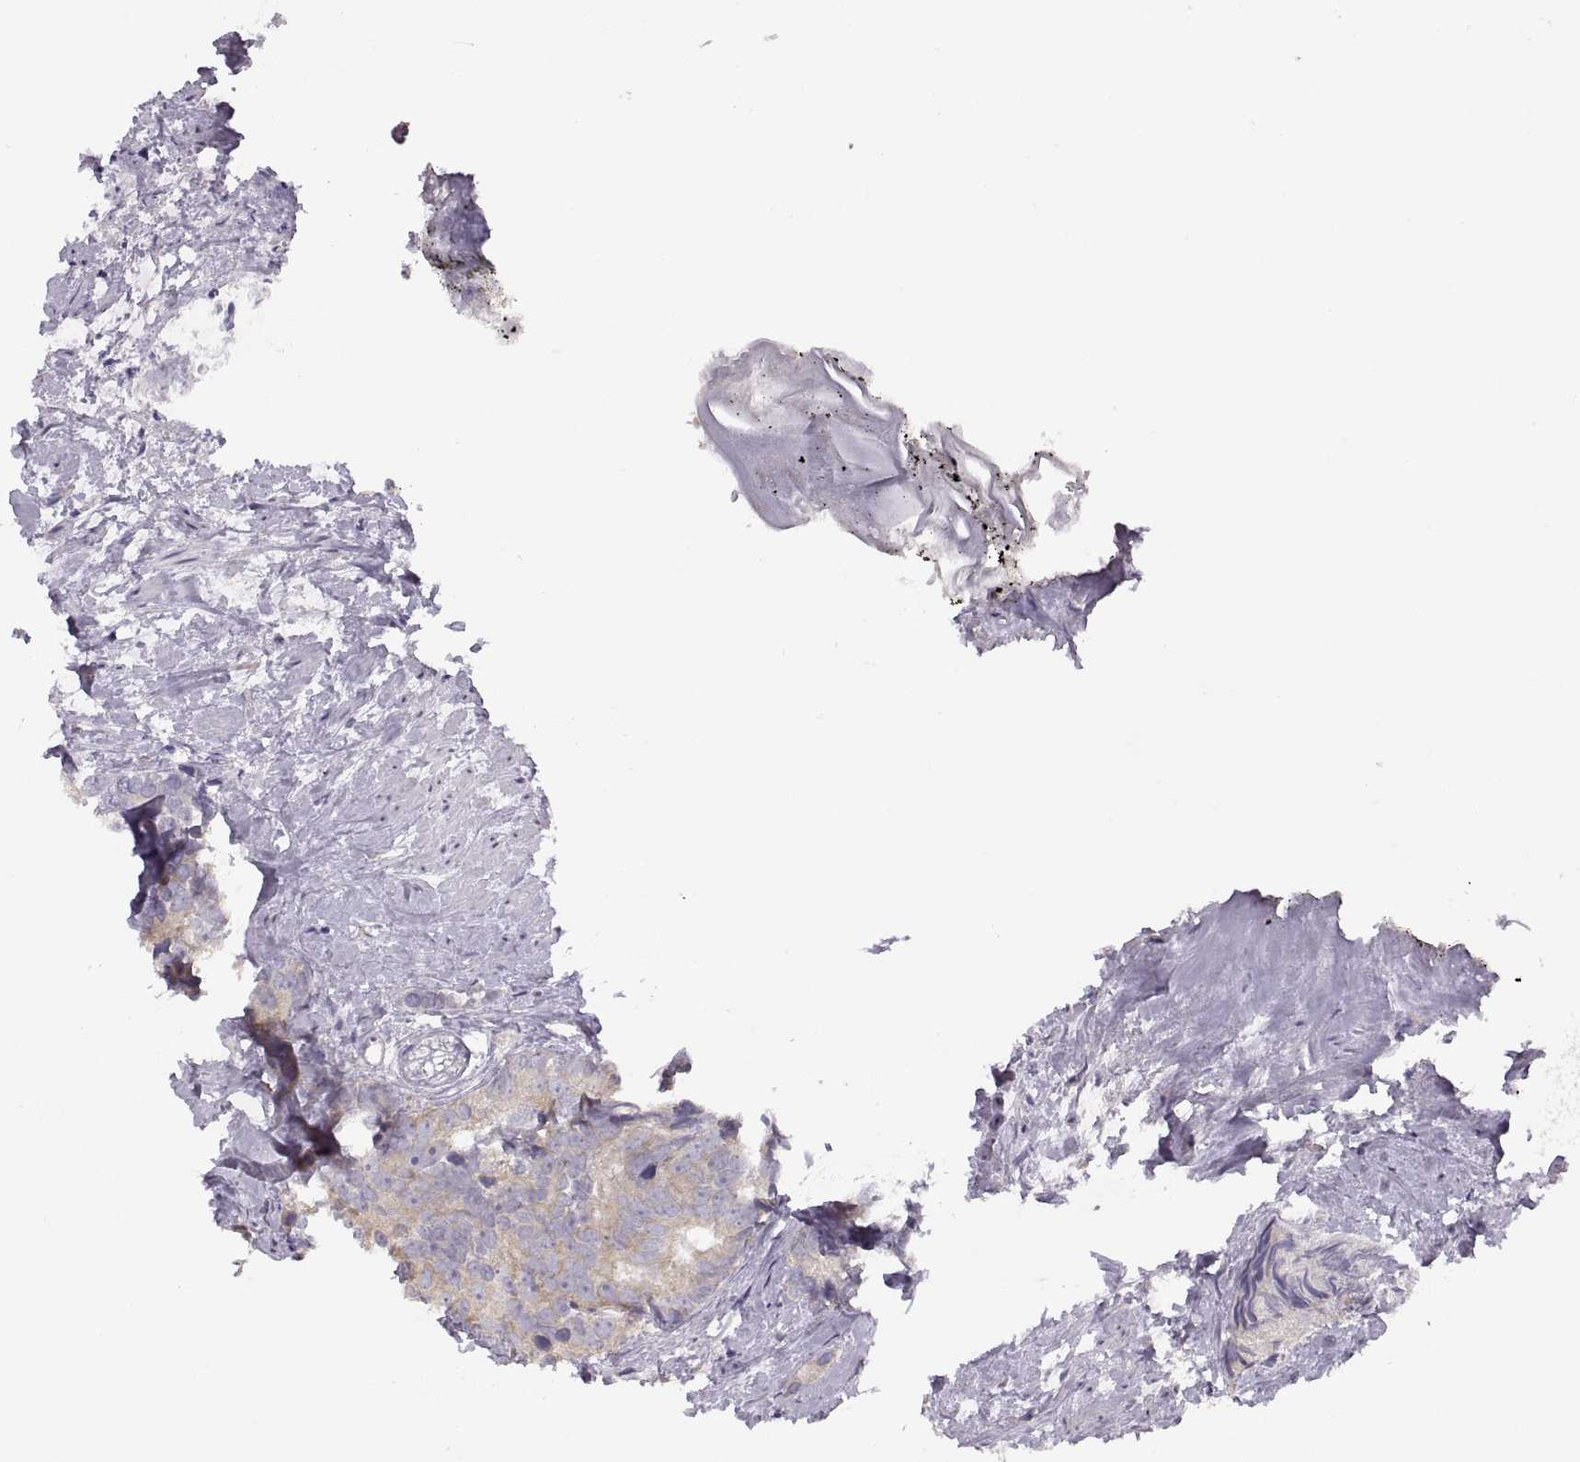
{"staining": {"intensity": "weak", "quantity": ">75%", "location": "cytoplasmic/membranous"}, "tissue": "prostate cancer", "cell_type": "Tumor cells", "image_type": "cancer", "snomed": [{"axis": "morphology", "description": "Adenocarcinoma, High grade"}, {"axis": "topography", "description": "Prostate"}], "caption": "Prostate adenocarcinoma (high-grade) stained for a protein (brown) reveals weak cytoplasmic/membranous positive expression in approximately >75% of tumor cells.", "gene": "ACSBG2", "patient": {"sex": "male", "age": 90}}